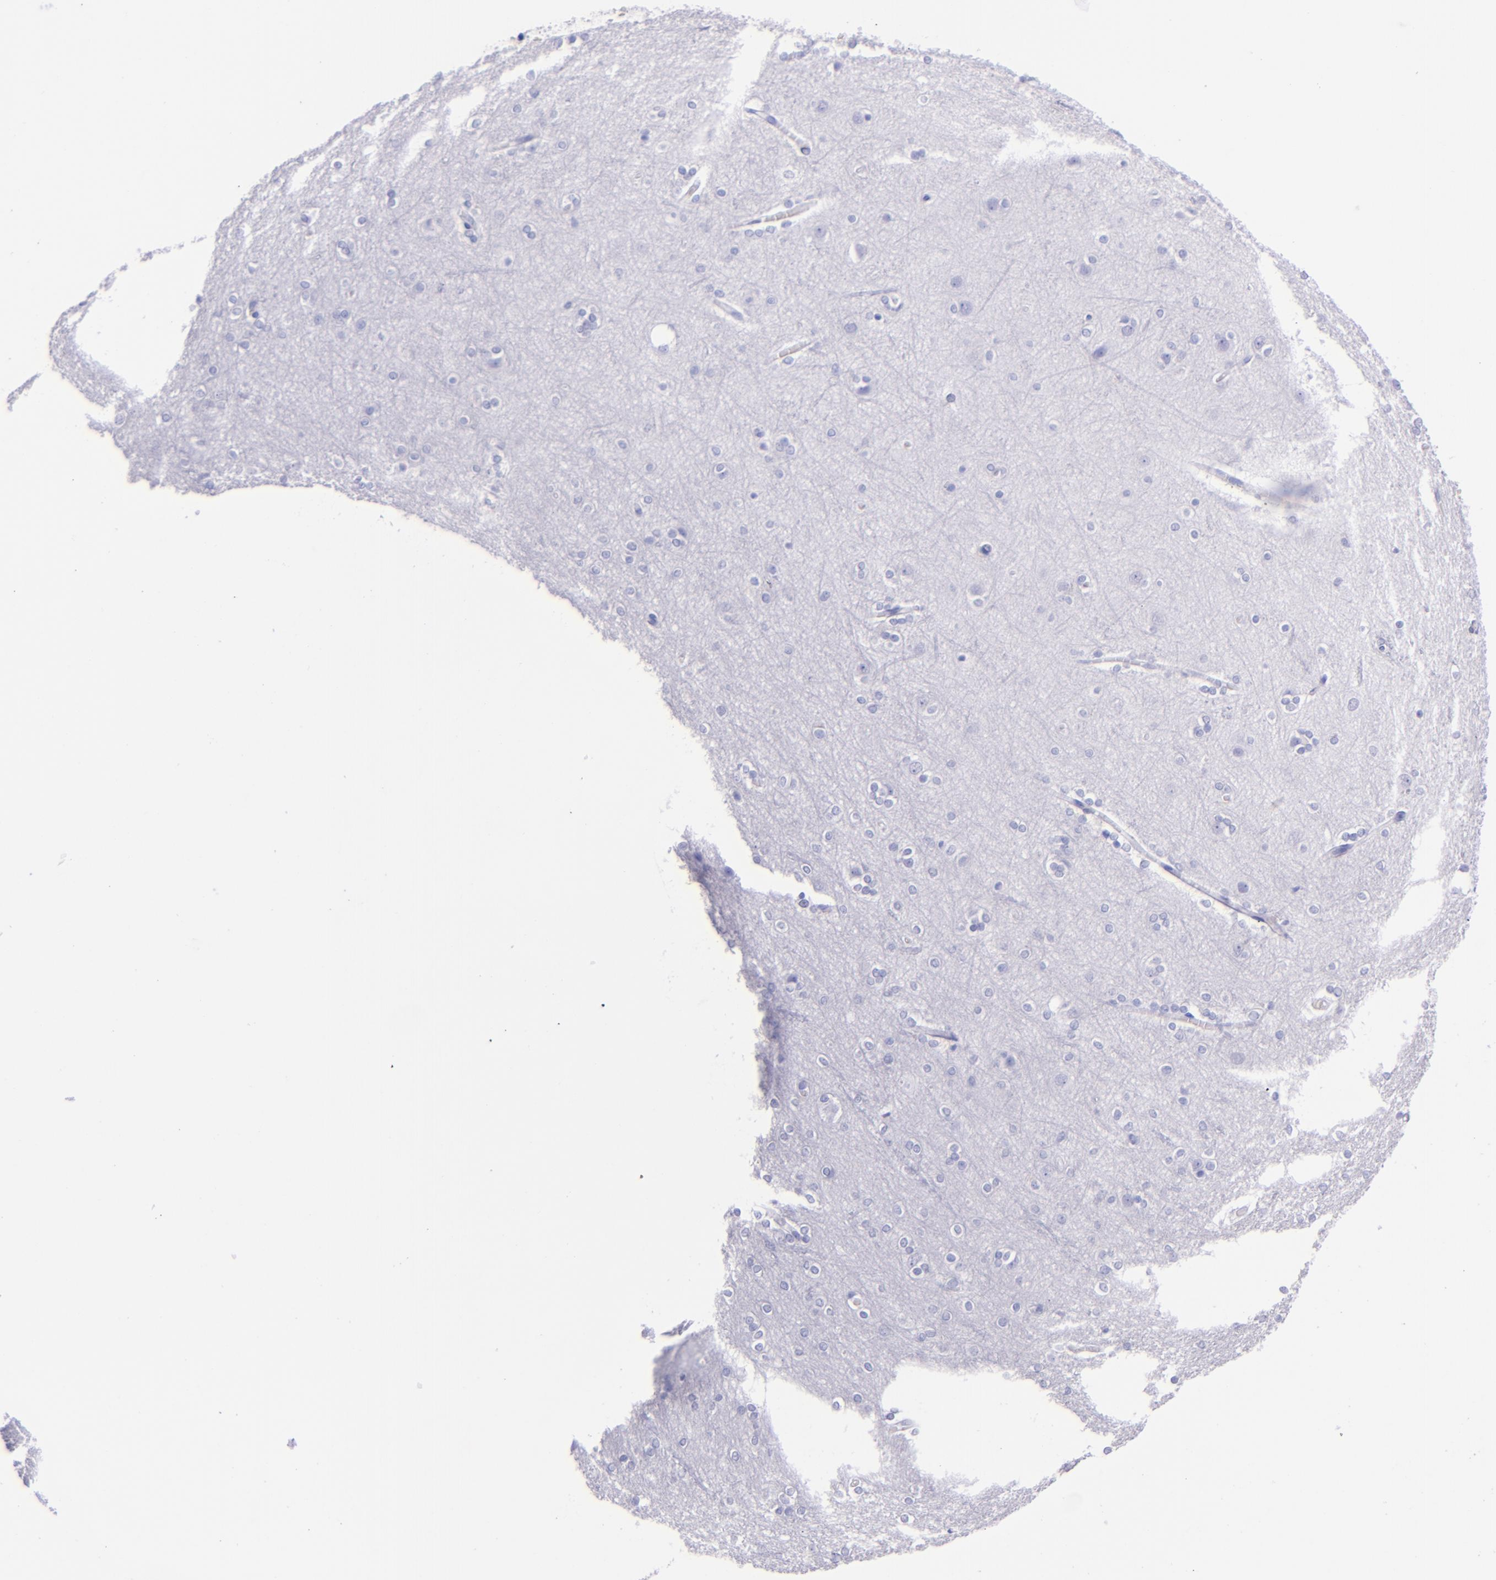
{"staining": {"intensity": "negative", "quantity": "none", "location": "none"}, "tissue": "cerebral cortex", "cell_type": "Endothelial cells", "image_type": "normal", "snomed": [{"axis": "morphology", "description": "Normal tissue, NOS"}, {"axis": "topography", "description": "Cerebral cortex"}], "caption": "High power microscopy histopathology image of an IHC photomicrograph of benign cerebral cortex, revealing no significant staining in endothelial cells. (DAB (3,3'-diaminobenzidine) IHC with hematoxylin counter stain).", "gene": "SFTPA2", "patient": {"sex": "female", "age": 54}}